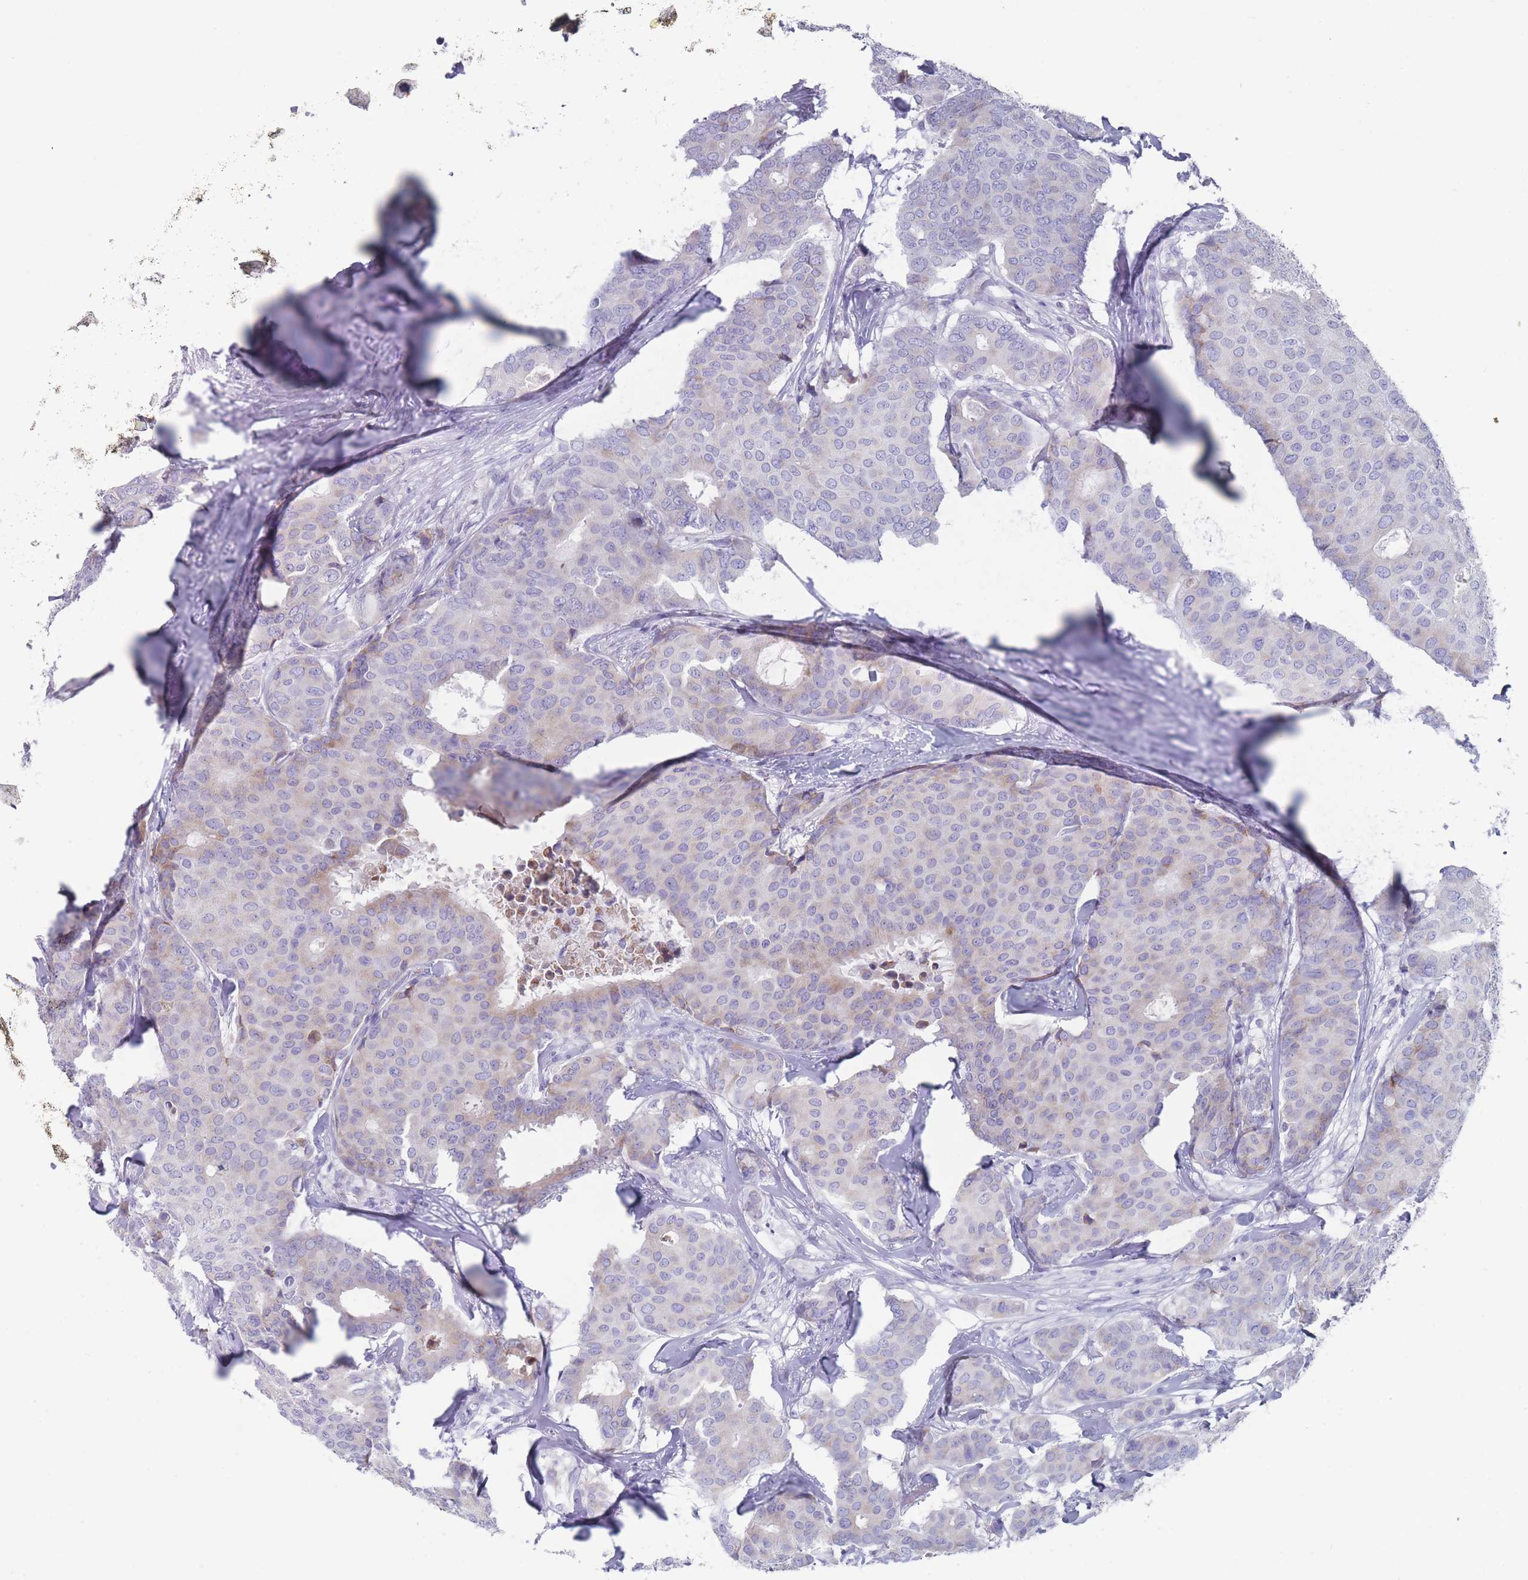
{"staining": {"intensity": "weak", "quantity": "<25%", "location": "cytoplasmic/membranous"}, "tissue": "breast cancer", "cell_type": "Tumor cells", "image_type": "cancer", "snomed": [{"axis": "morphology", "description": "Duct carcinoma"}, {"axis": "topography", "description": "Breast"}], "caption": "IHC image of neoplastic tissue: human breast cancer stained with DAB demonstrates no significant protein expression in tumor cells.", "gene": "ST8SIA5", "patient": {"sex": "female", "age": 75}}